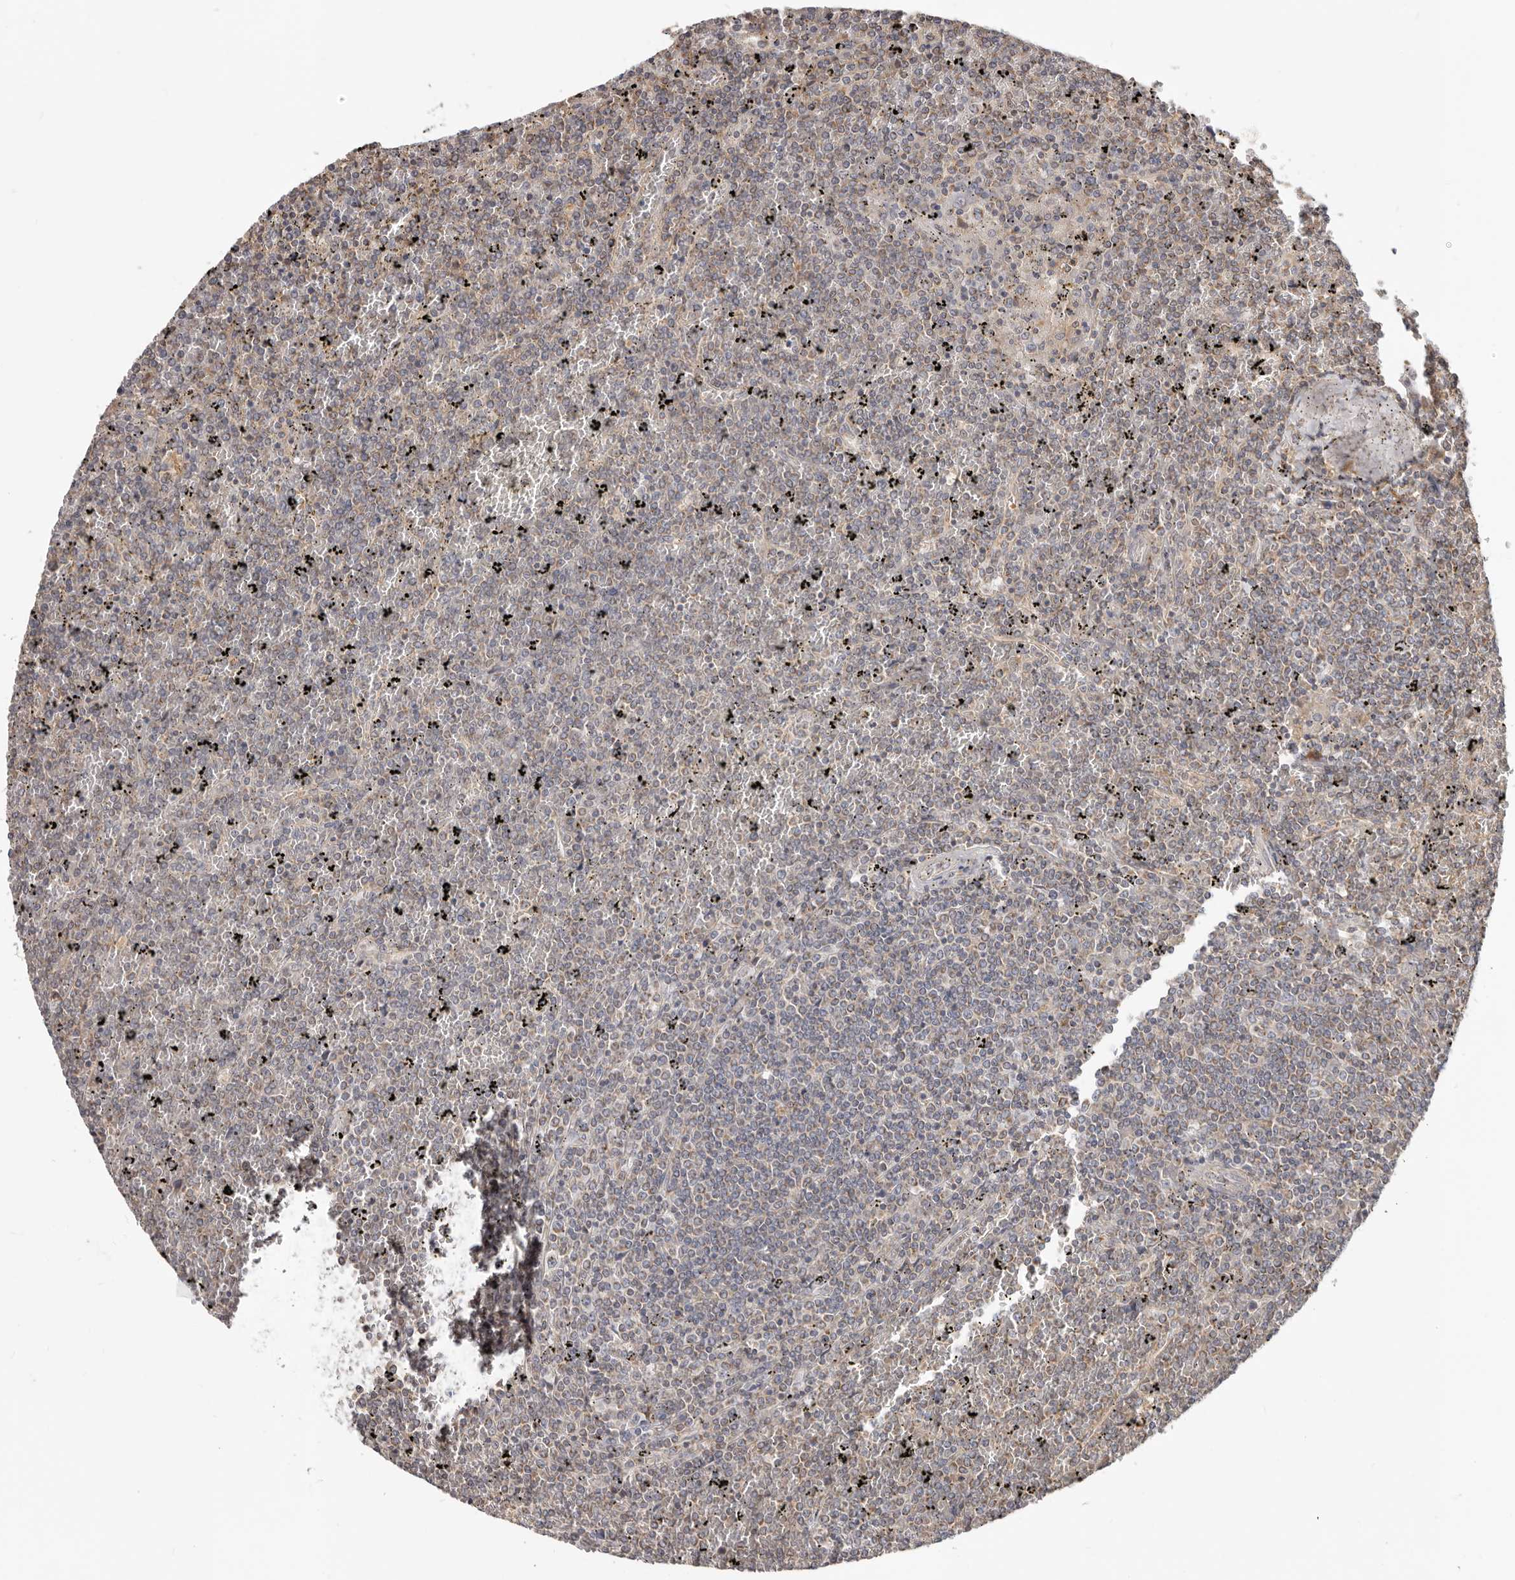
{"staining": {"intensity": "negative", "quantity": "none", "location": "none"}, "tissue": "lymphoma", "cell_type": "Tumor cells", "image_type": "cancer", "snomed": [{"axis": "morphology", "description": "Malignant lymphoma, non-Hodgkin's type, Low grade"}, {"axis": "topography", "description": "Spleen"}], "caption": "The histopathology image demonstrates no significant expression in tumor cells of malignant lymphoma, non-Hodgkin's type (low-grade).", "gene": "LRP6", "patient": {"sex": "female", "age": 19}}